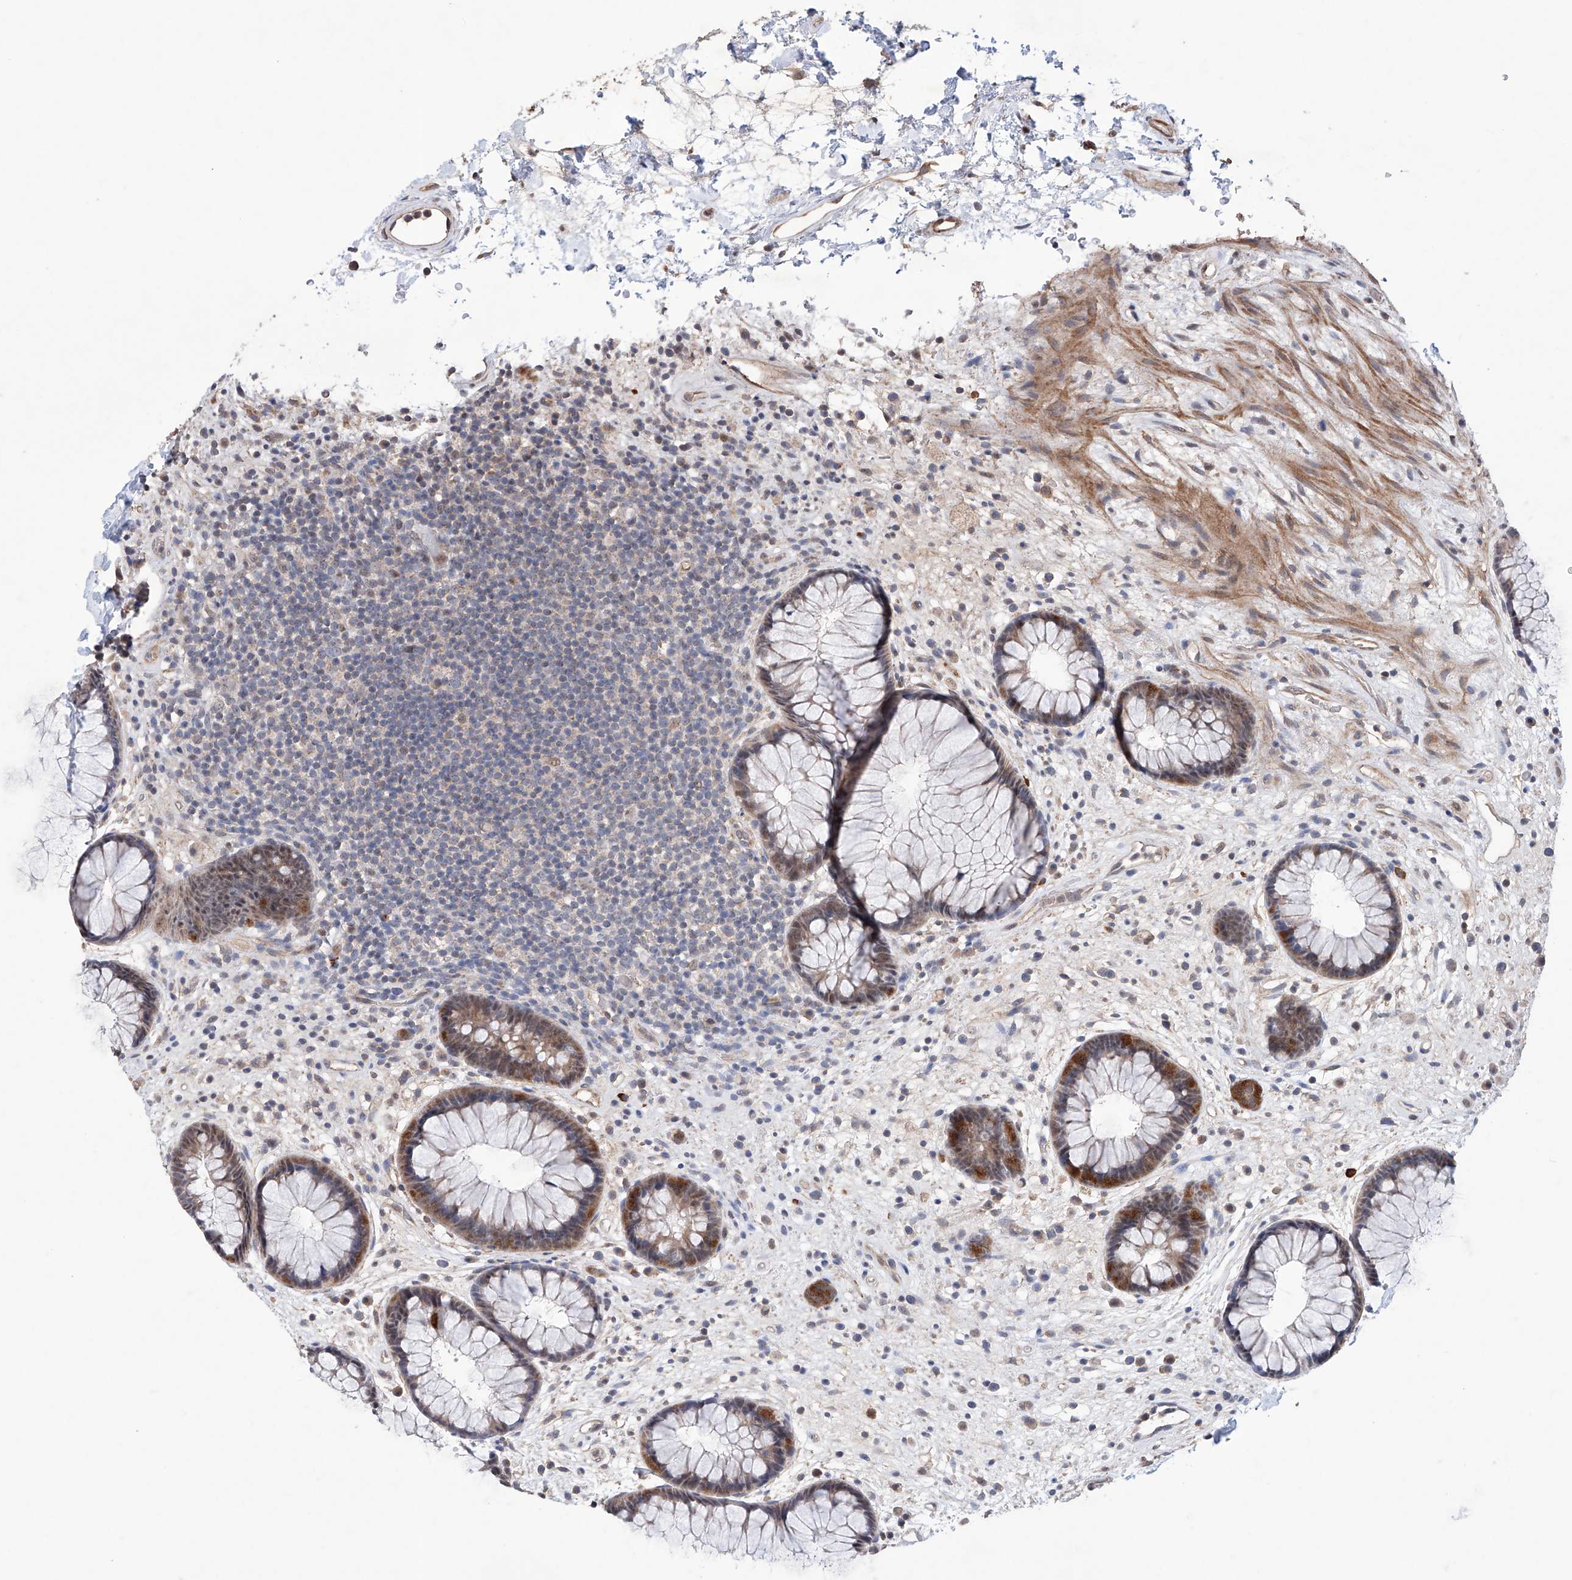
{"staining": {"intensity": "moderate", "quantity": ">75%", "location": "cytoplasmic/membranous,nuclear"}, "tissue": "rectum", "cell_type": "Glandular cells", "image_type": "normal", "snomed": [{"axis": "morphology", "description": "Normal tissue, NOS"}, {"axis": "topography", "description": "Rectum"}], "caption": "Immunohistochemistry photomicrograph of unremarkable rectum: rectum stained using immunohistochemistry exhibits medium levels of moderate protein expression localized specifically in the cytoplasmic/membranous,nuclear of glandular cells, appearing as a cytoplasmic/membranous,nuclear brown color.", "gene": "AFG1L", "patient": {"sex": "male", "age": 51}}